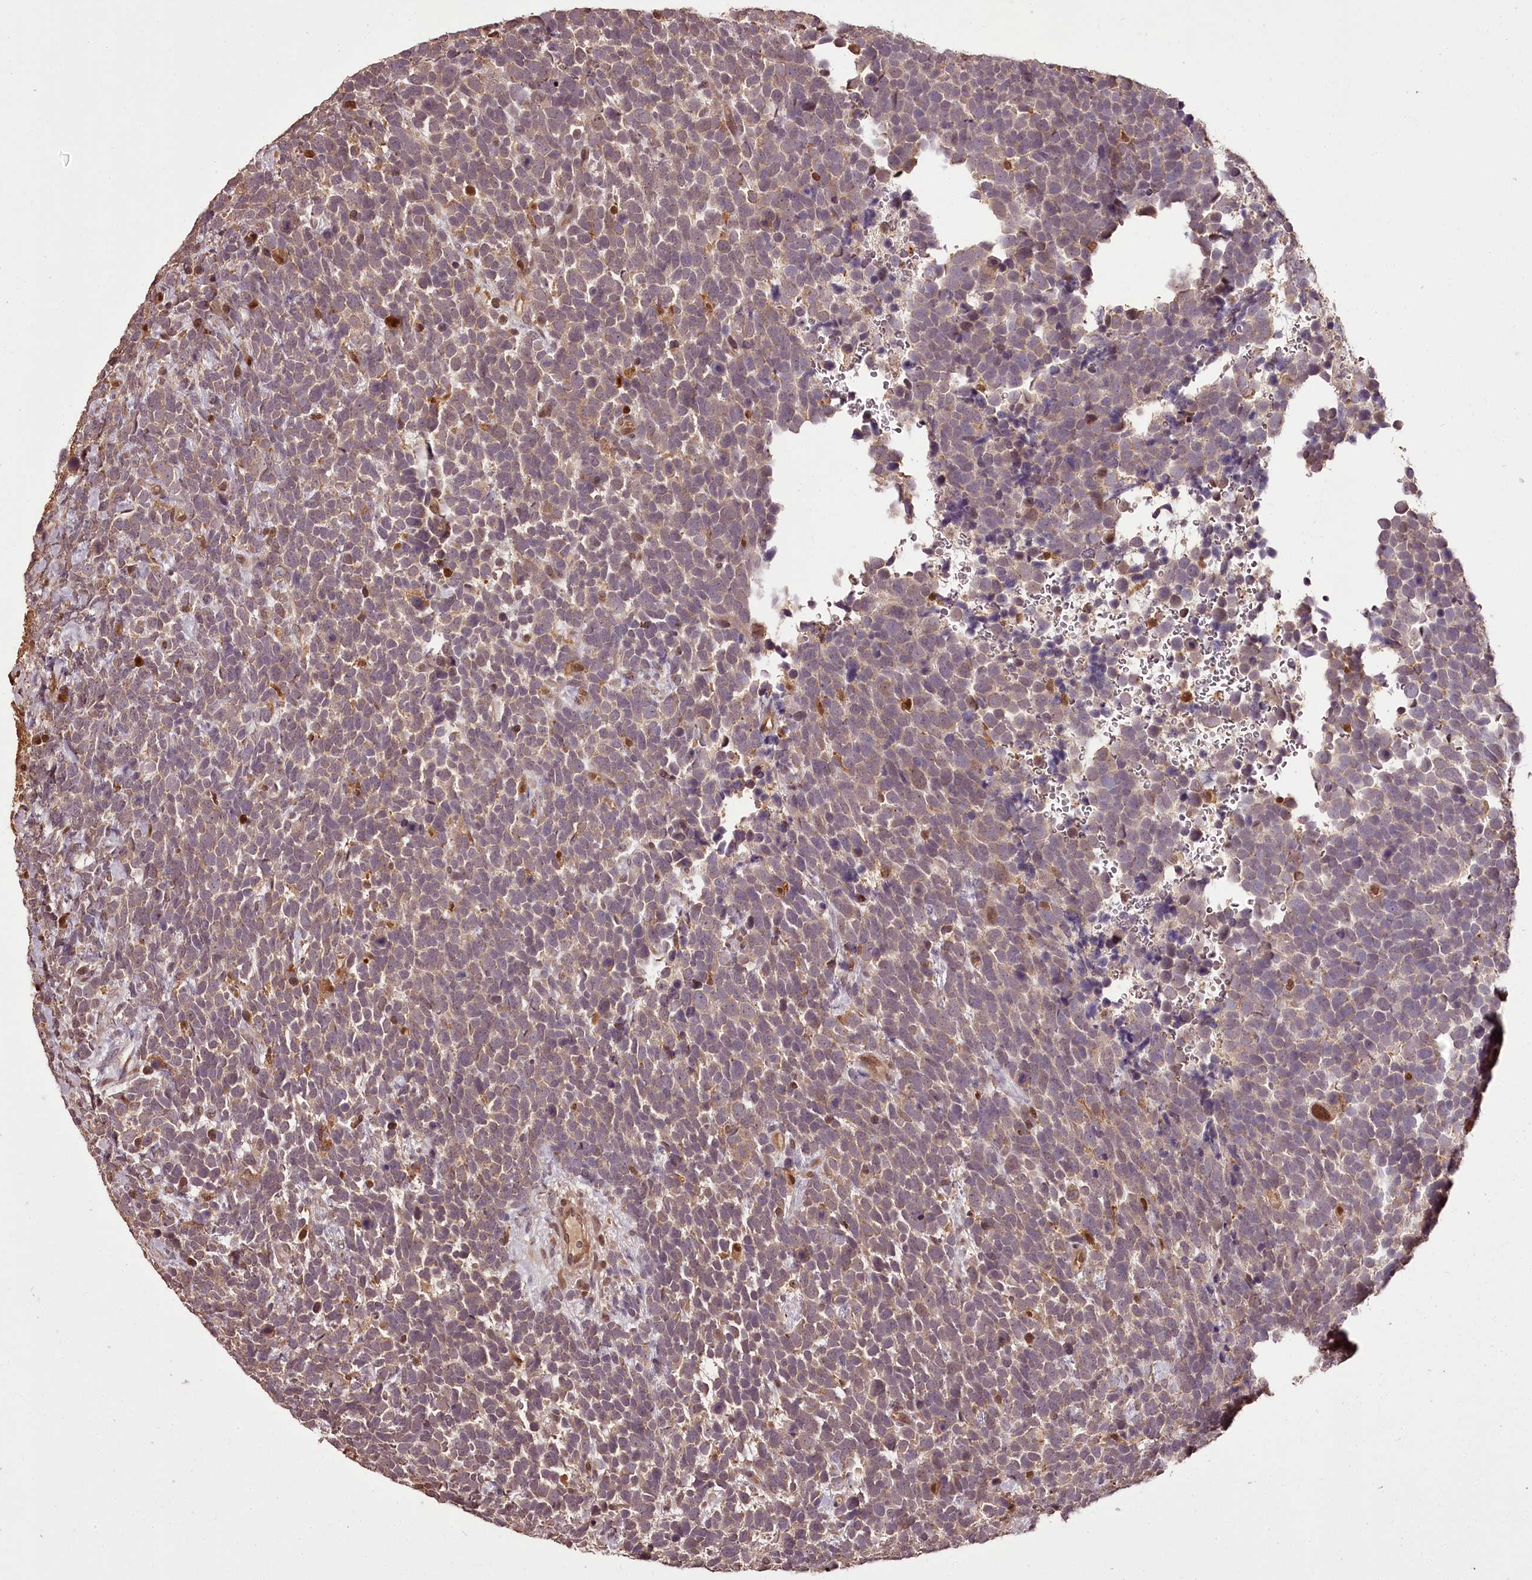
{"staining": {"intensity": "weak", "quantity": "25%-75%", "location": "cytoplasmic/membranous"}, "tissue": "urothelial cancer", "cell_type": "Tumor cells", "image_type": "cancer", "snomed": [{"axis": "morphology", "description": "Urothelial carcinoma, High grade"}, {"axis": "topography", "description": "Urinary bladder"}], "caption": "DAB (3,3'-diaminobenzidine) immunohistochemical staining of urothelial cancer exhibits weak cytoplasmic/membranous protein staining in approximately 25%-75% of tumor cells.", "gene": "NPRL2", "patient": {"sex": "female", "age": 82}}